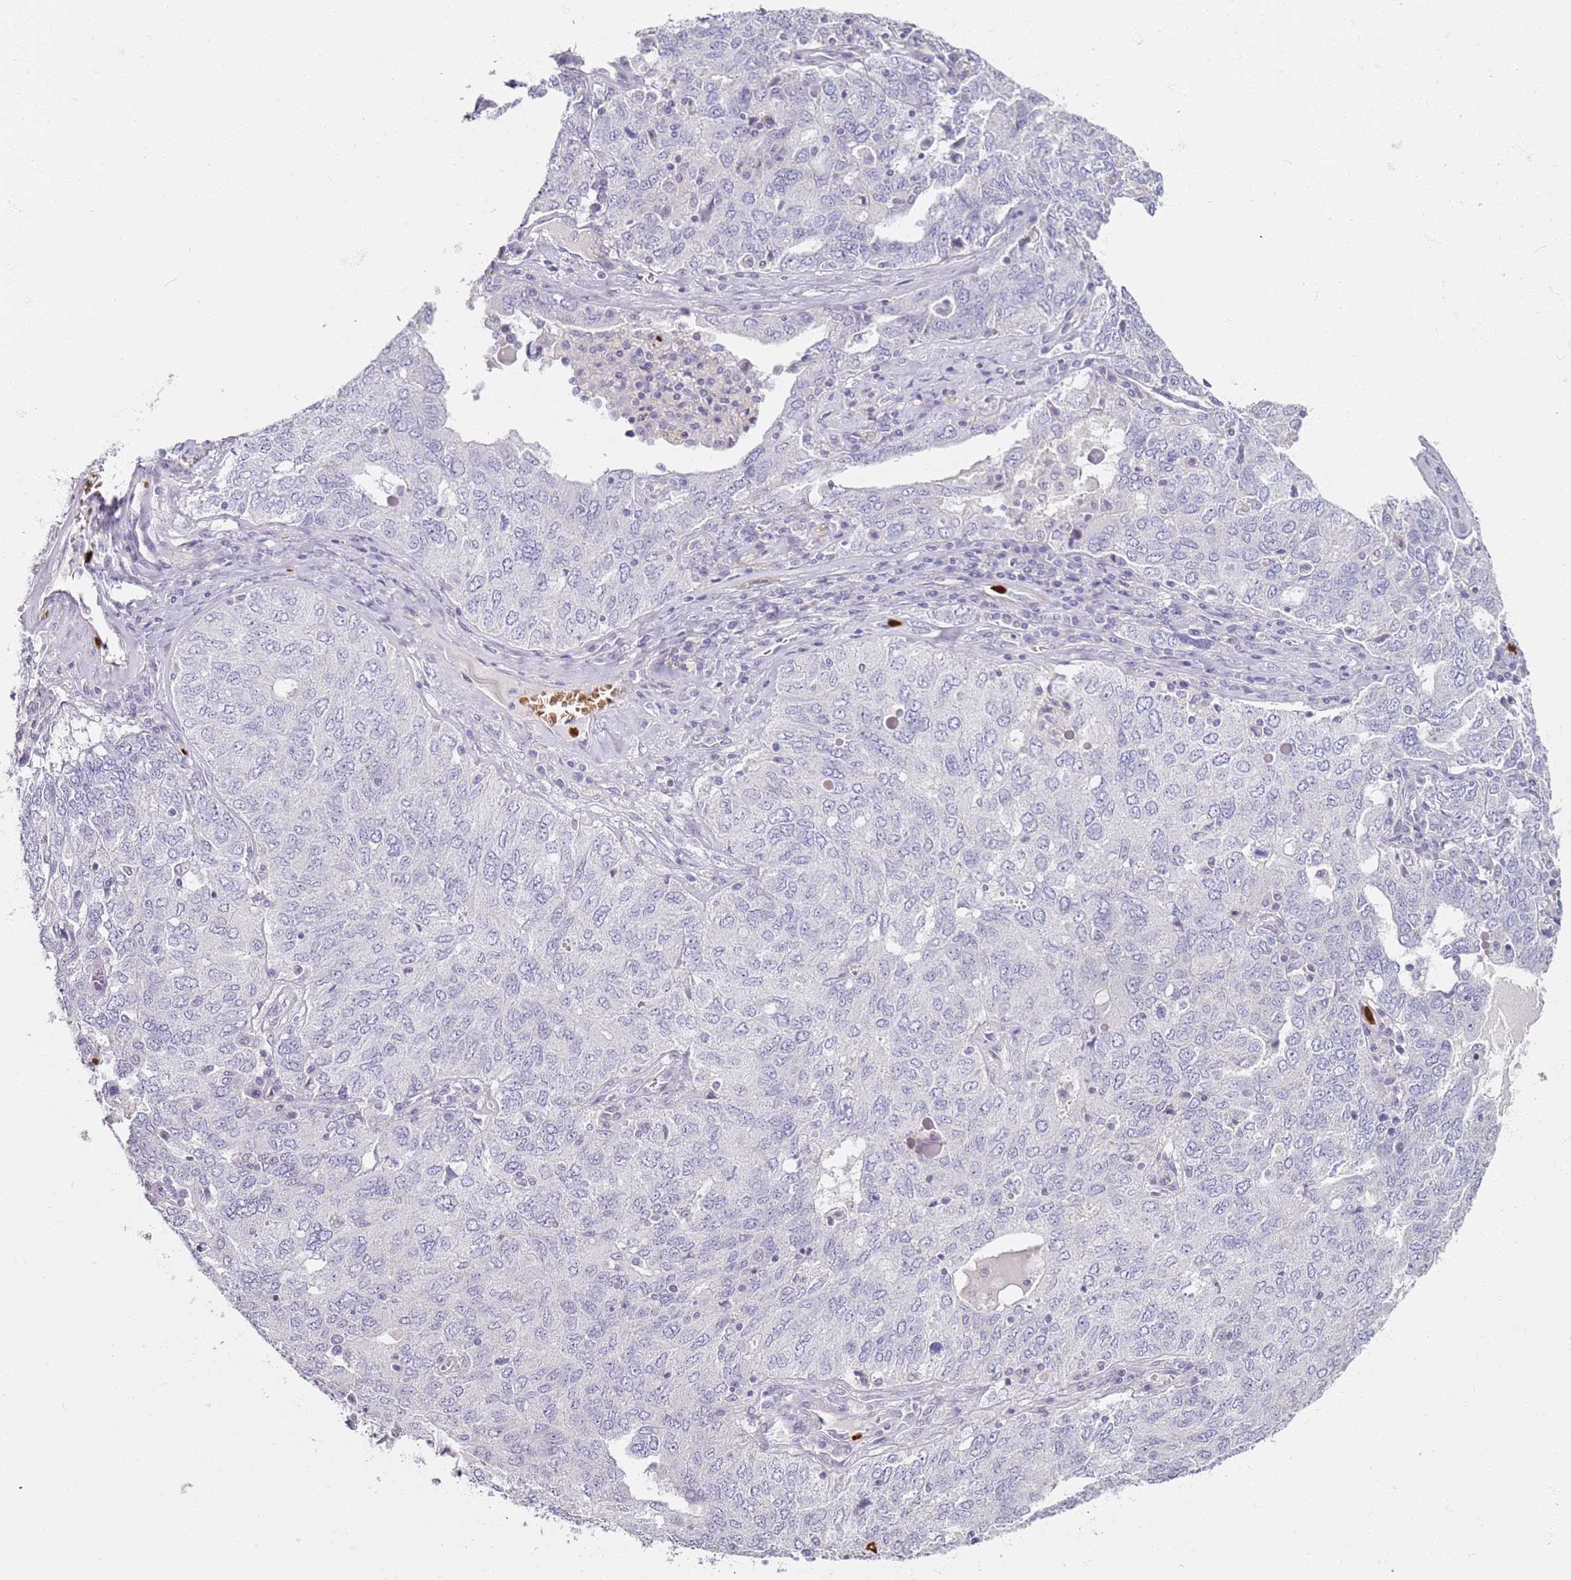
{"staining": {"intensity": "negative", "quantity": "none", "location": "none"}, "tissue": "ovarian cancer", "cell_type": "Tumor cells", "image_type": "cancer", "snomed": [{"axis": "morphology", "description": "Carcinoma, endometroid"}, {"axis": "topography", "description": "Ovary"}], "caption": "Immunohistochemical staining of ovarian cancer displays no significant staining in tumor cells.", "gene": "CD40LG", "patient": {"sex": "female", "age": 62}}